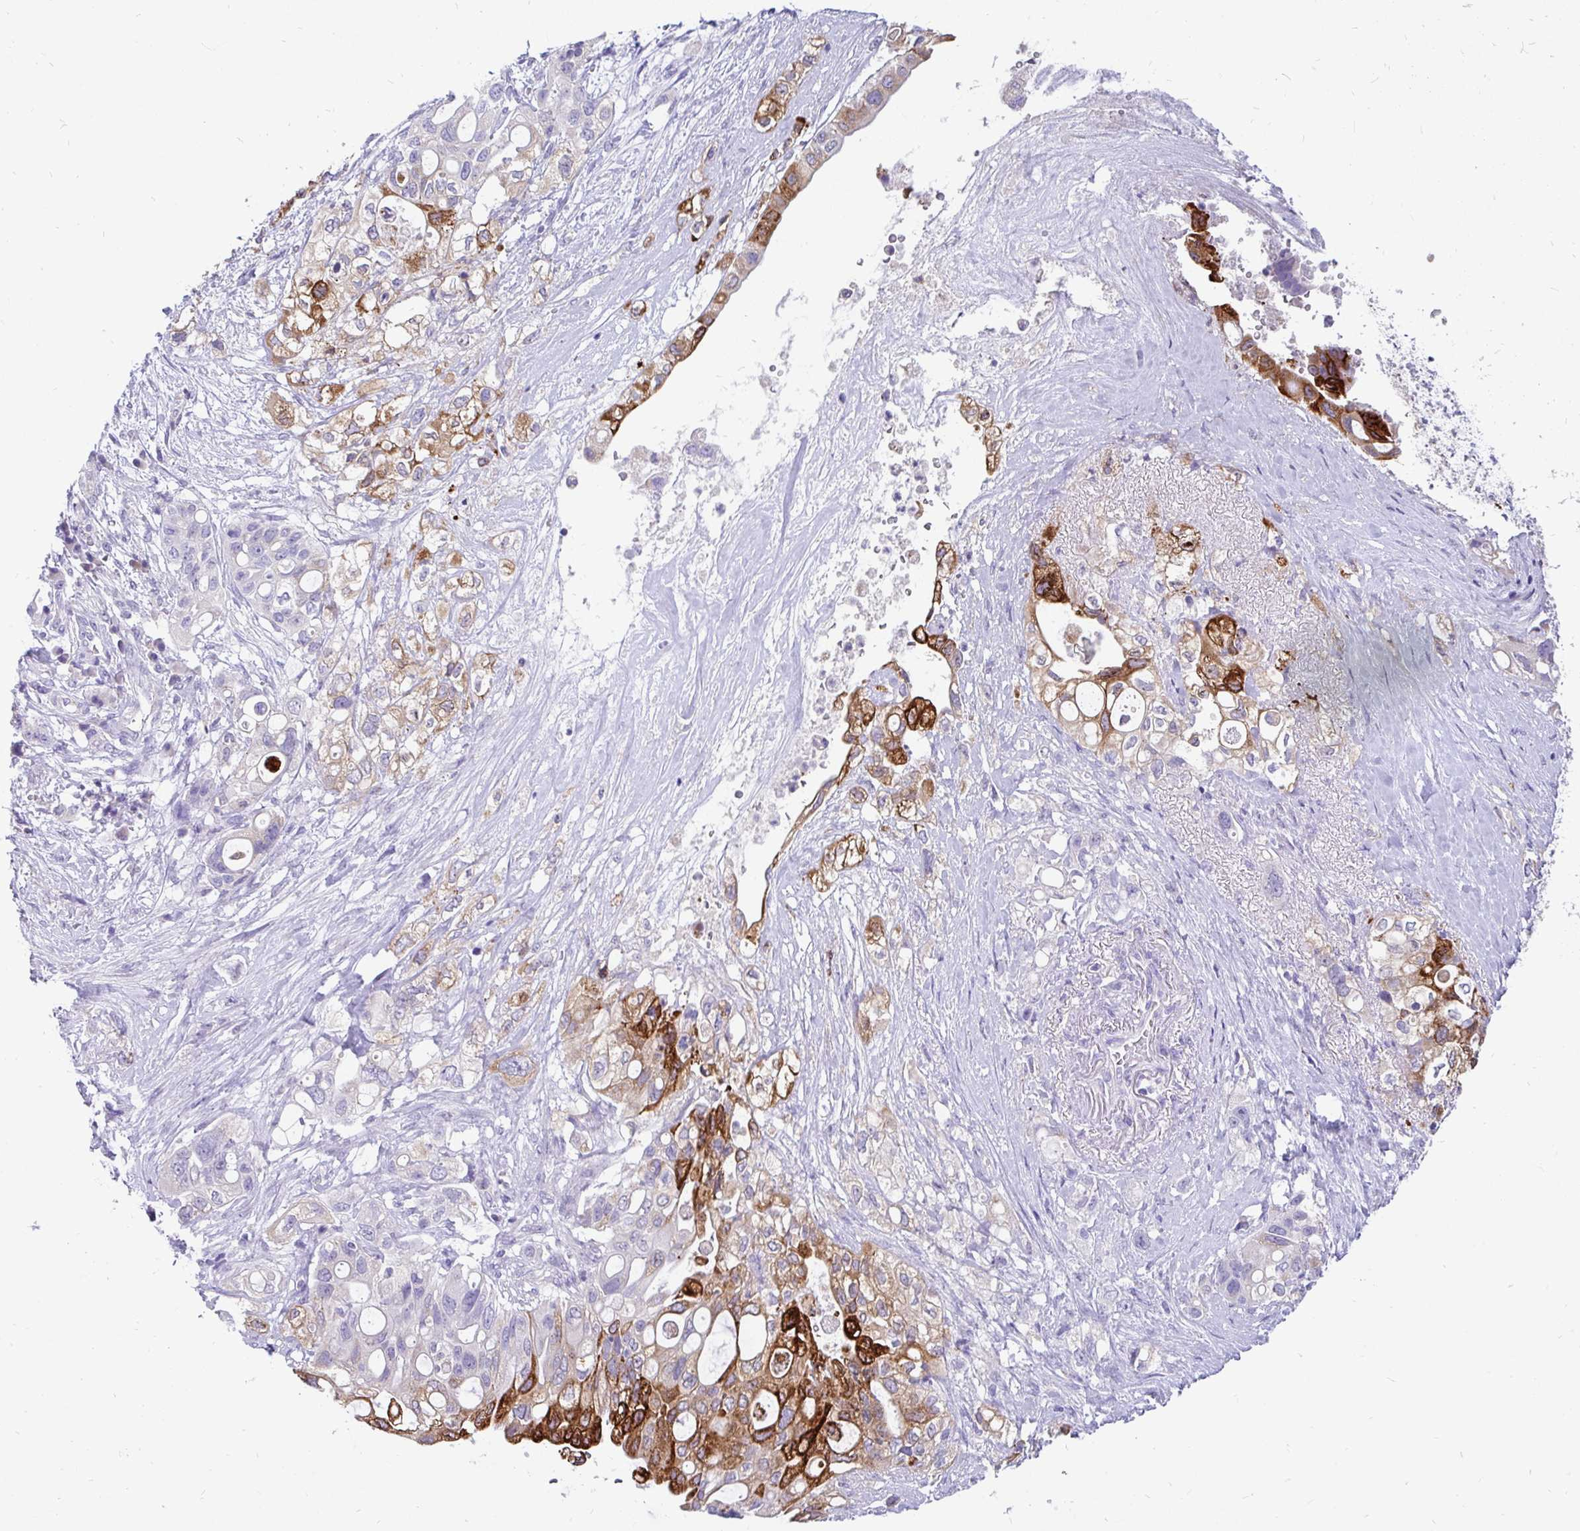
{"staining": {"intensity": "strong", "quantity": "25%-75%", "location": "cytoplasmic/membranous"}, "tissue": "pancreatic cancer", "cell_type": "Tumor cells", "image_type": "cancer", "snomed": [{"axis": "morphology", "description": "Adenocarcinoma, NOS"}, {"axis": "topography", "description": "Pancreas"}], "caption": "Pancreatic adenocarcinoma stained for a protein shows strong cytoplasmic/membranous positivity in tumor cells.", "gene": "INTS5", "patient": {"sex": "female", "age": 72}}